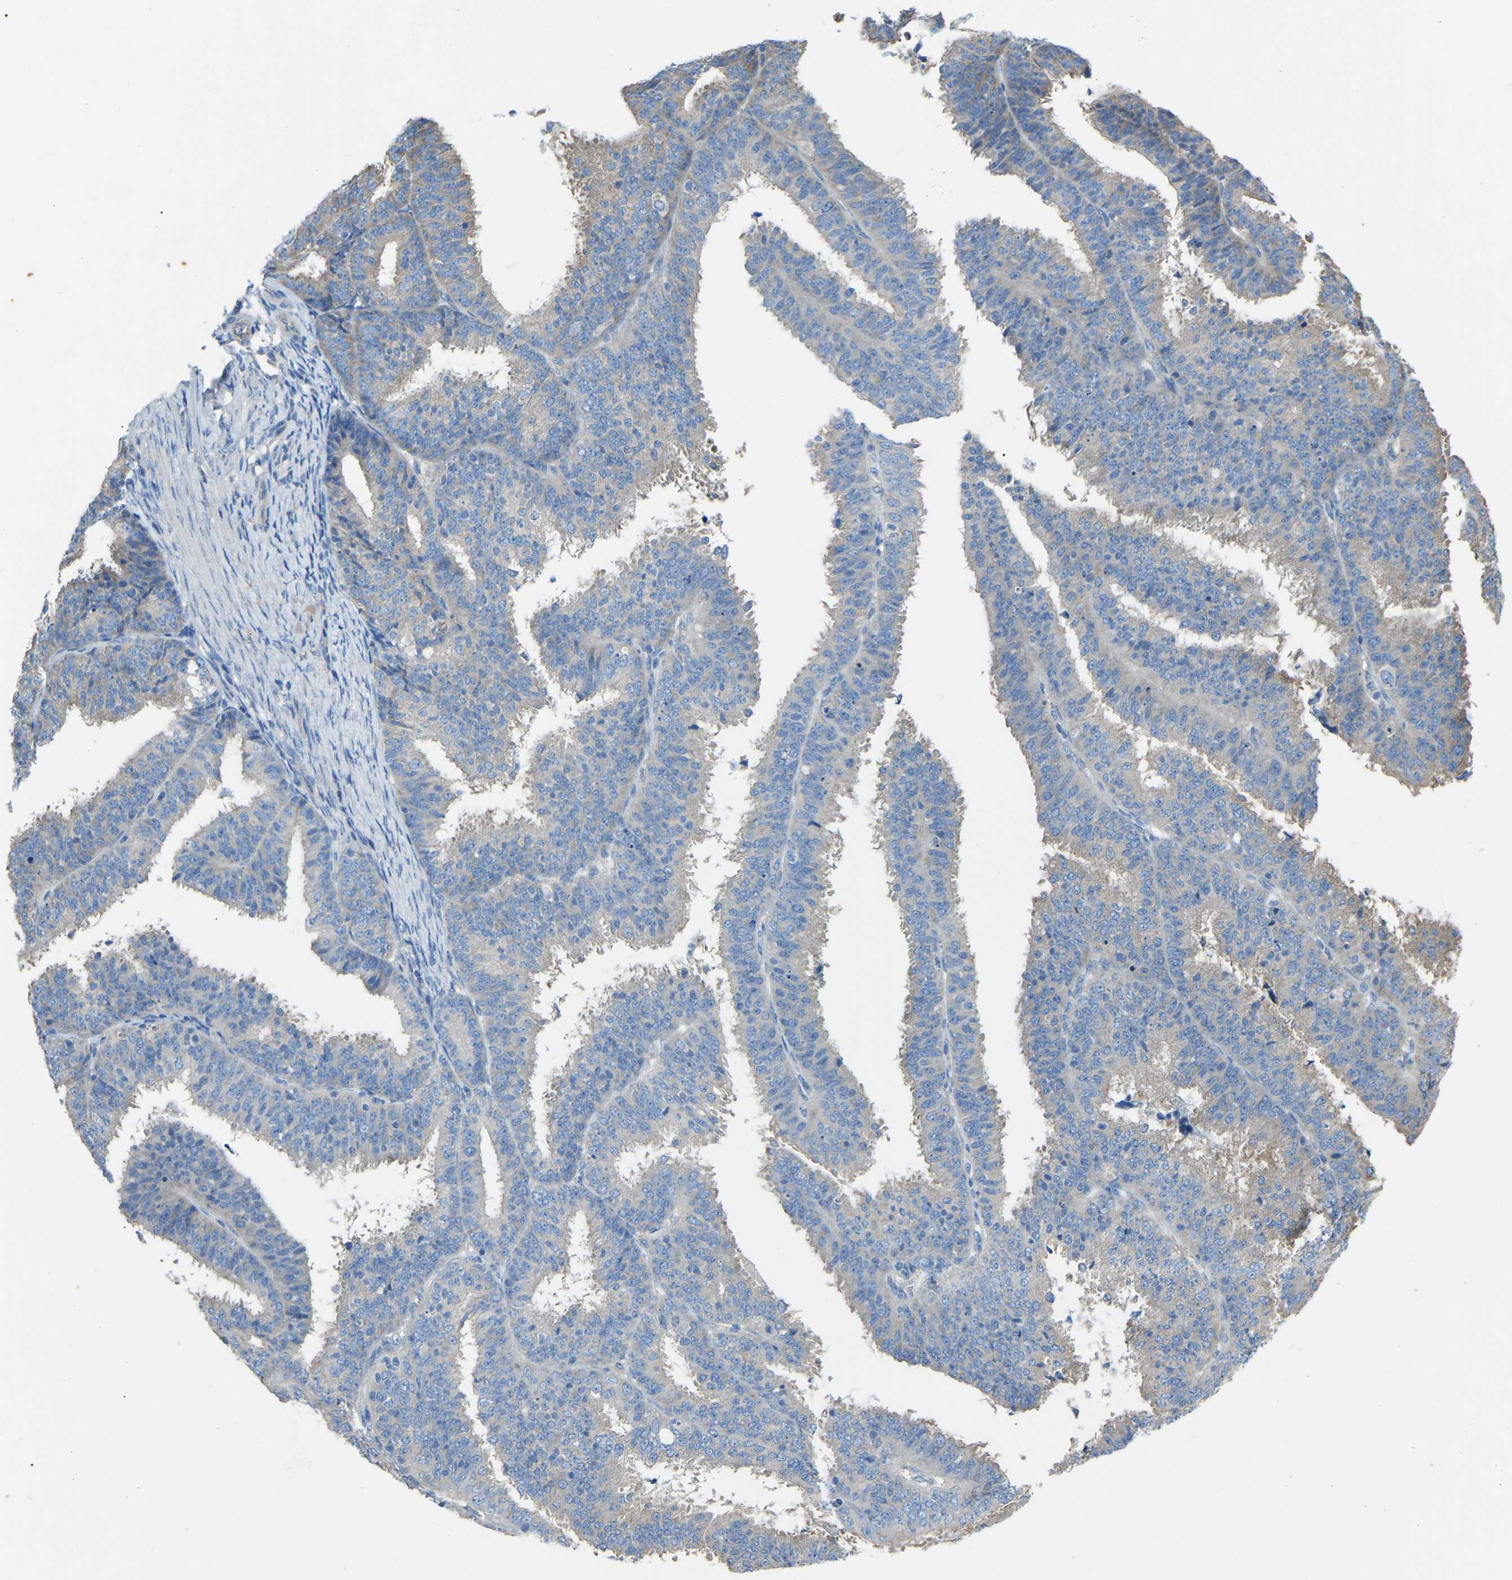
{"staining": {"intensity": "weak", "quantity": "25%-75%", "location": "cytoplasmic/membranous"}, "tissue": "endometrial cancer", "cell_type": "Tumor cells", "image_type": "cancer", "snomed": [{"axis": "morphology", "description": "Adenocarcinoma, NOS"}, {"axis": "topography", "description": "Endometrium"}], "caption": "Immunohistochemical staining of human endometrial cancer reveals low levels of weak cytoplasmic/membranous protein staining in about 25%-75% of tumor cells. The staining is performed using DAB brown chromogen to label protein expression. The nuclei are counter-stained blue using hematoxylin.", "gene": "AIMP1", "patient": {"sex": "female", "age": 70}}